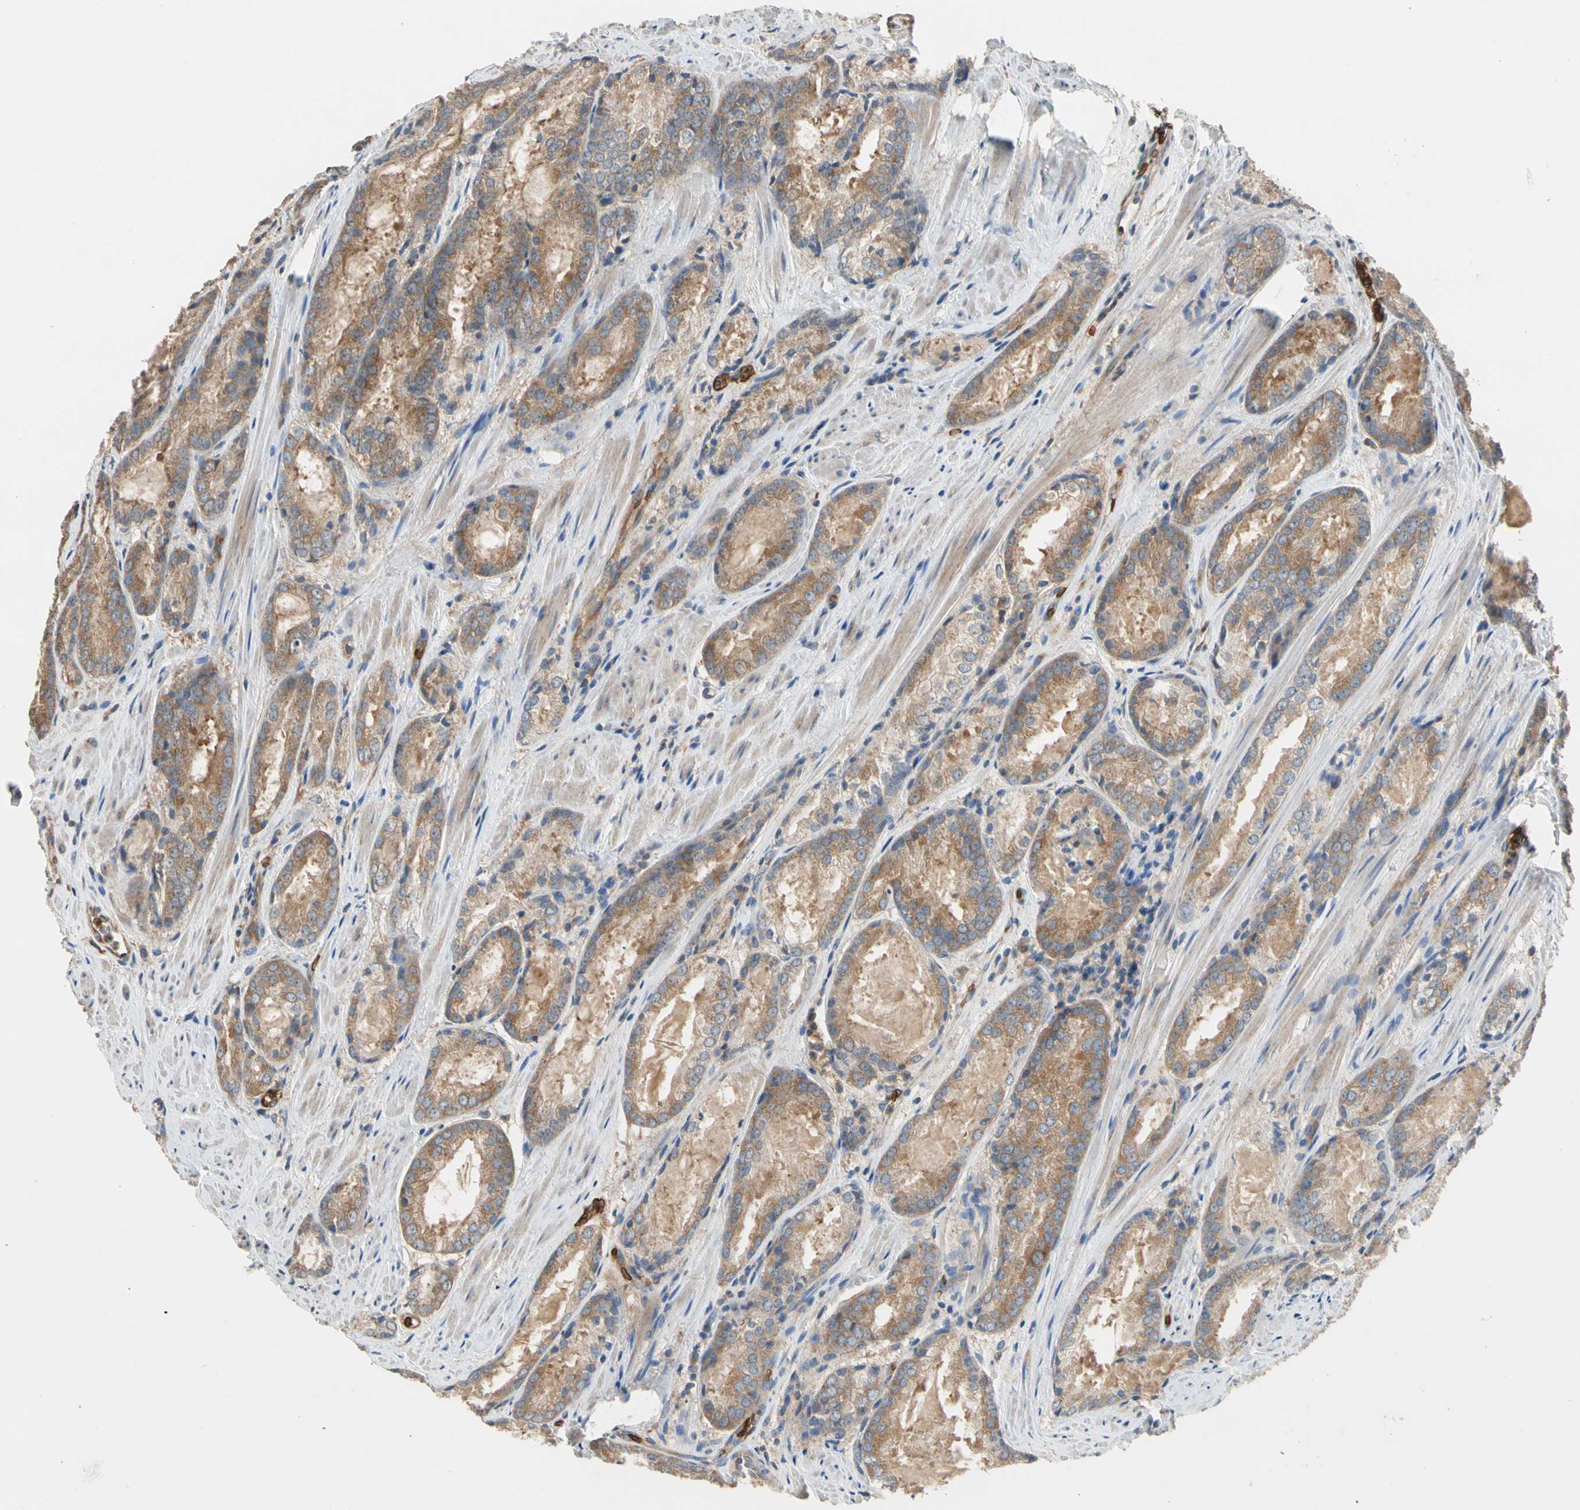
{"staining": {"intensity": "moderate", "quantity": ">75%", "location": "cytoplasmic/membranous"}, "tissue": "prostate cancer", "cell_type": "Tumor cells", "image_type": "cancer", "snomed": [{"axis": "morphology", "description": "Adenocarcinoma, Low grade"}, {"axis": "topography", "description": "Prostate"}], "caption": "DAB immunohistochemical staining of human prostate adenocarcinoma (low-grade) reveals moderate cytoplasmic/membranous protein staining in about >75% of tumor cells.", "gene": "RIOK2", "patient": {"sex": "male", "age": 64}}